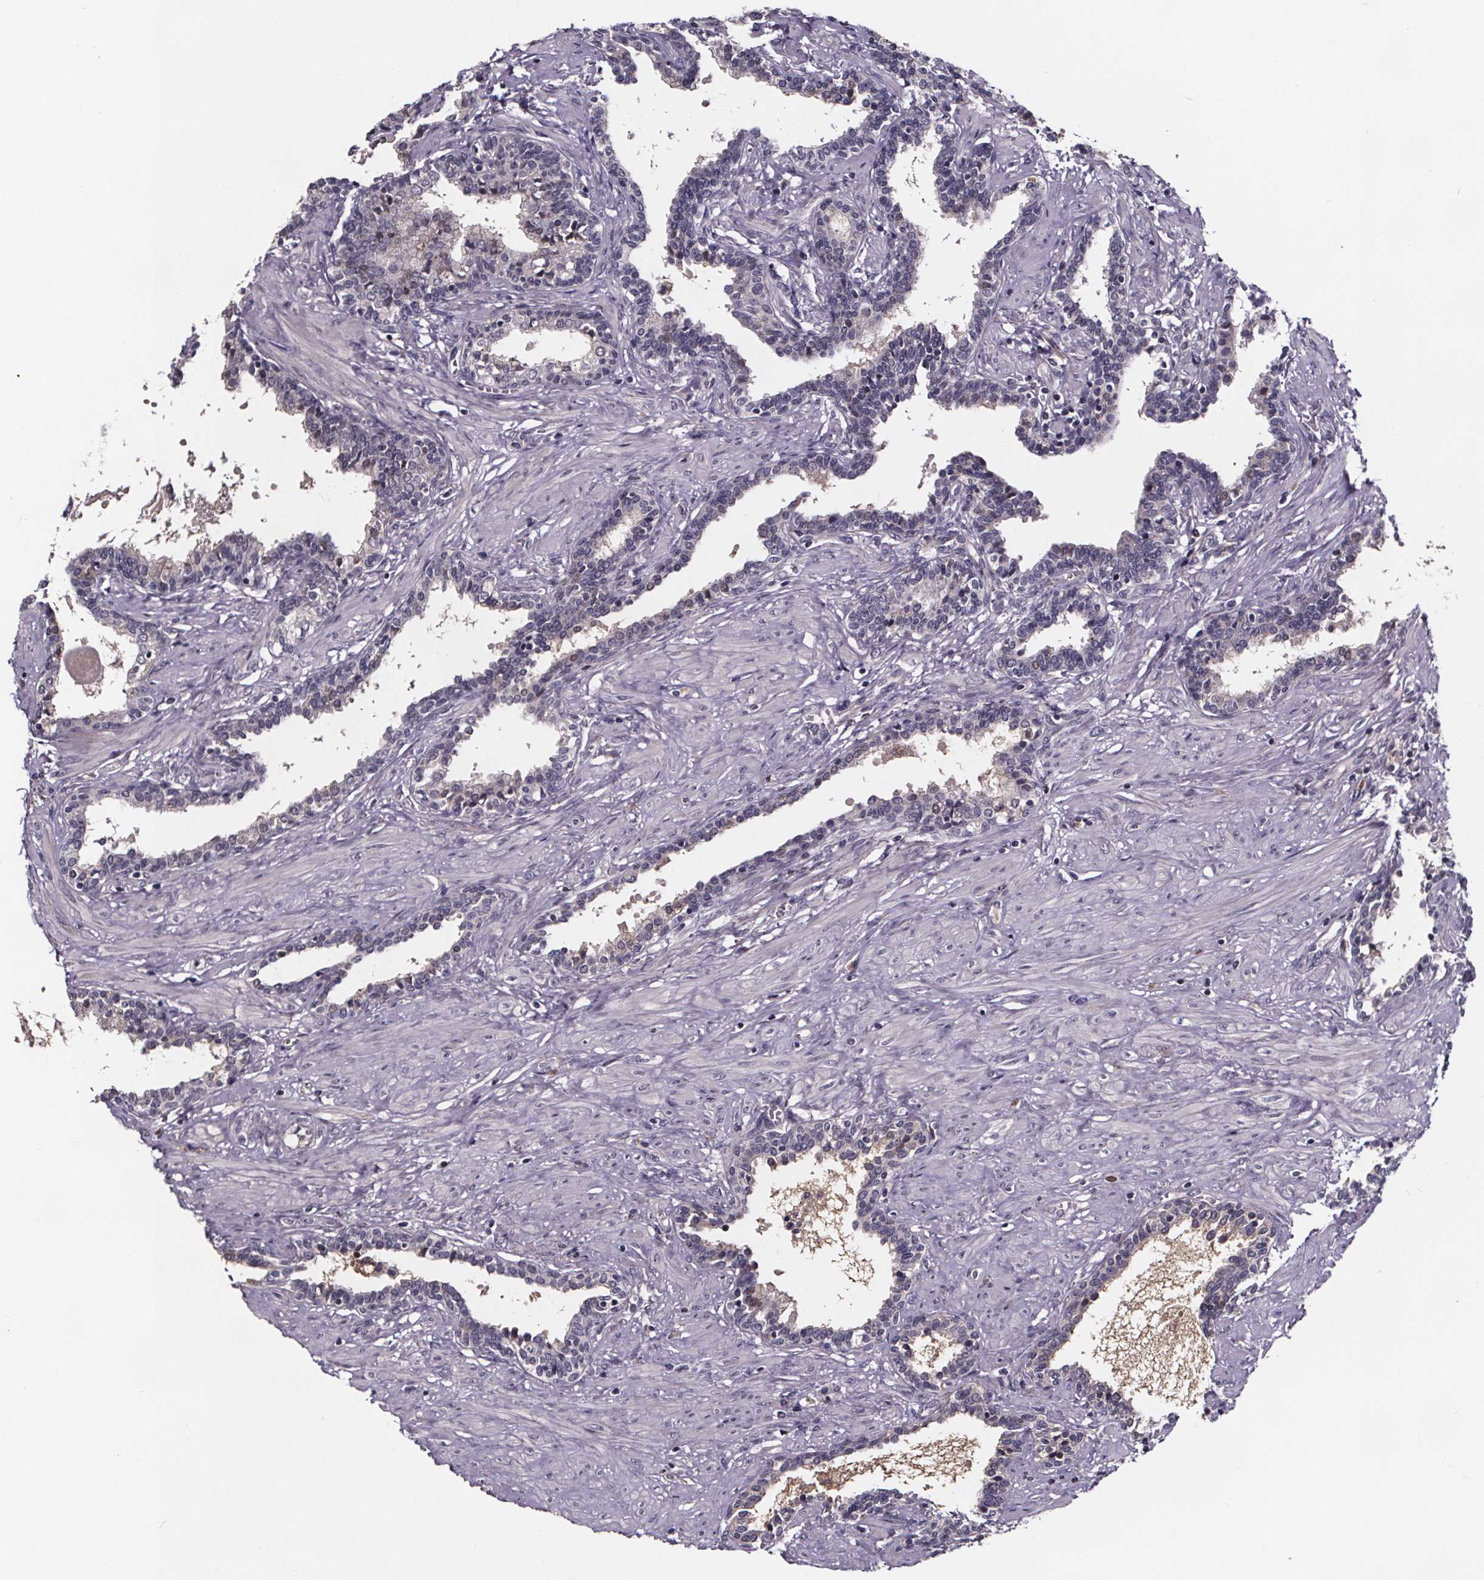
{"staining": {"intensity": "negative", "quantity": "none", "location": "none"}, "tissue": "prostate", "cell_type": "Glandular cells", "image_type": "normal", "snomed": [{"axis": "morphology", "description": "Normal tissue, NOS"}, {"axis": "topography", "description": "Prostate"}], "caption": "Protein analysis of unremarkable prostate reveals no significant staining in glandular cells. (DAB immunohistochemistry visualized using brightfield microscopy, high magnification).", "gene": "NPHP4", "patient": {"sex": "male", "age": 55}}